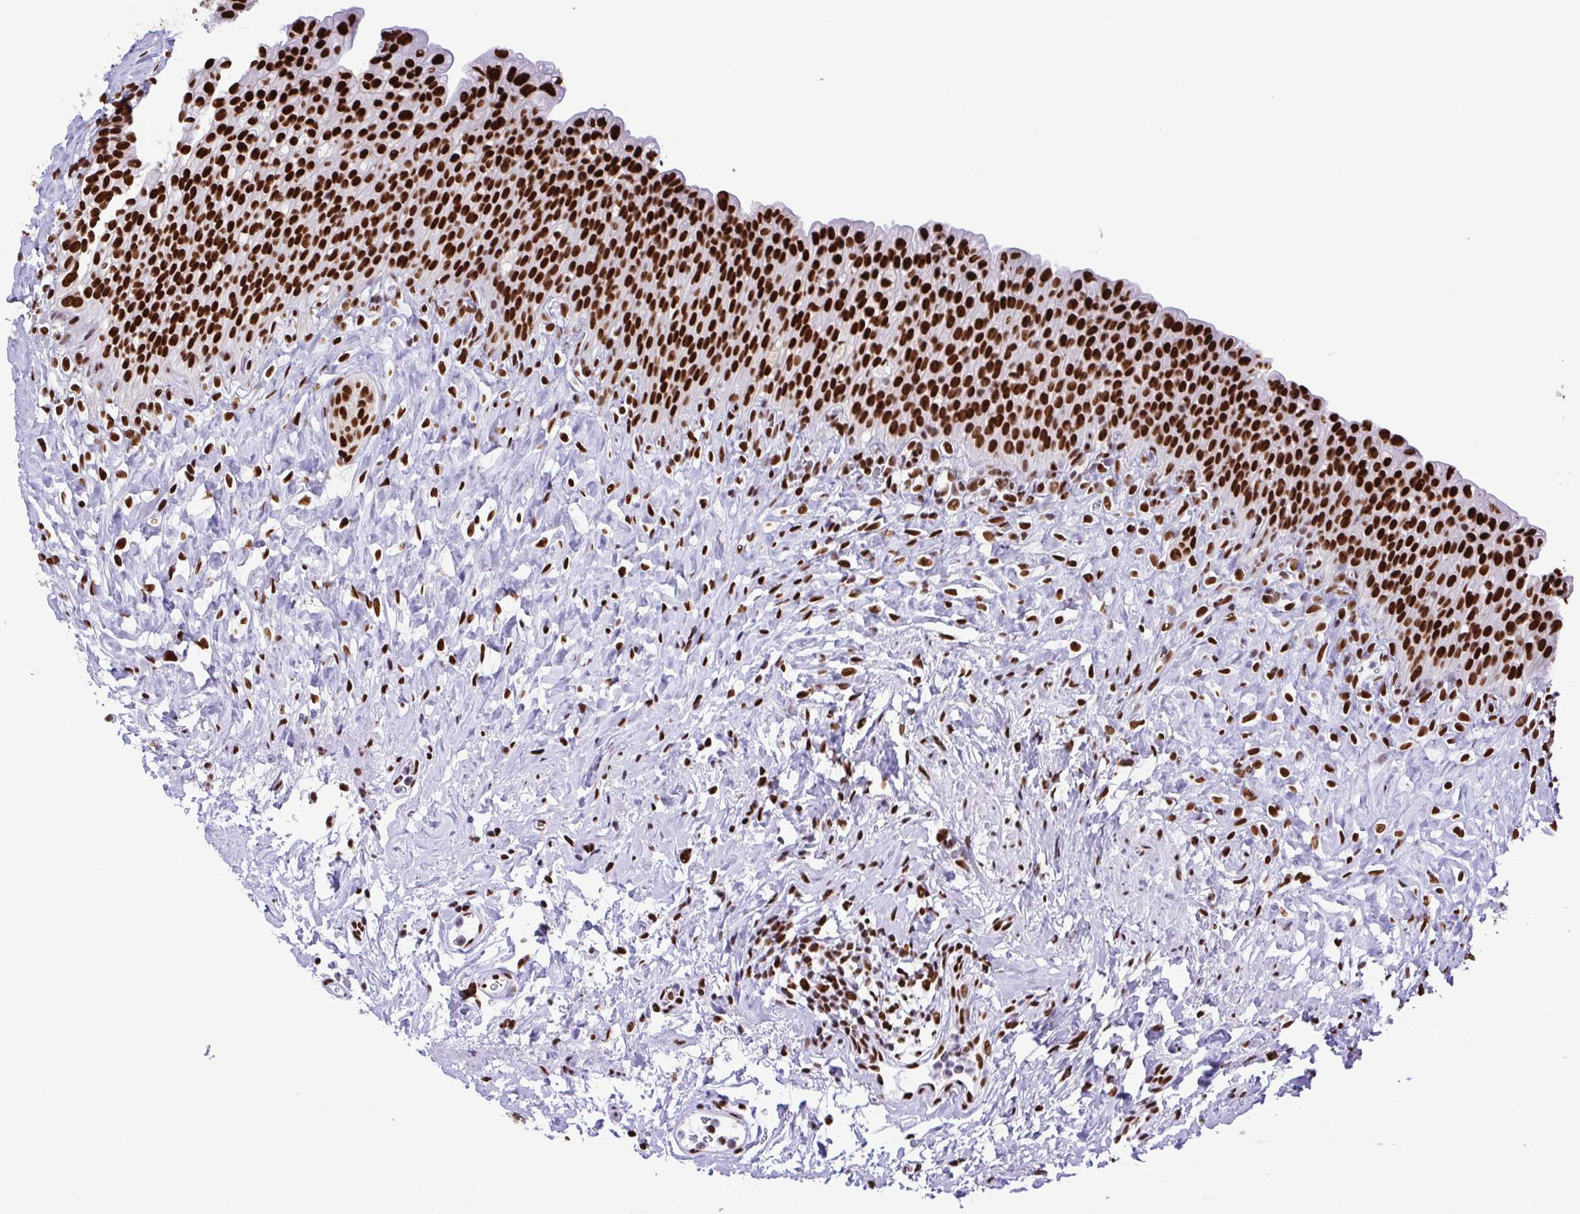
{"staining": {"intensity": "strong", "quantity": ">75%", "location": "nuclear"}, "tissue": "urinary bladder", "cell_type": "Urothelial cells", "image_type": "normal", "snomed": [{"axis": "morphology", "description": "Normal tissue, NOS"}, {"axis": "topography", "description": "Urinary bladder"}, {"axis": "topography", "description": "Prostate"}], "caption": "About >75% of urothelial cells in unremarkable urinary bladder exhibit strong nuclear protein positivity as visualized by brown immunohistochemical staining.", "gene": "TRIM28", "patient": {"sex": "male", "age": 76}}